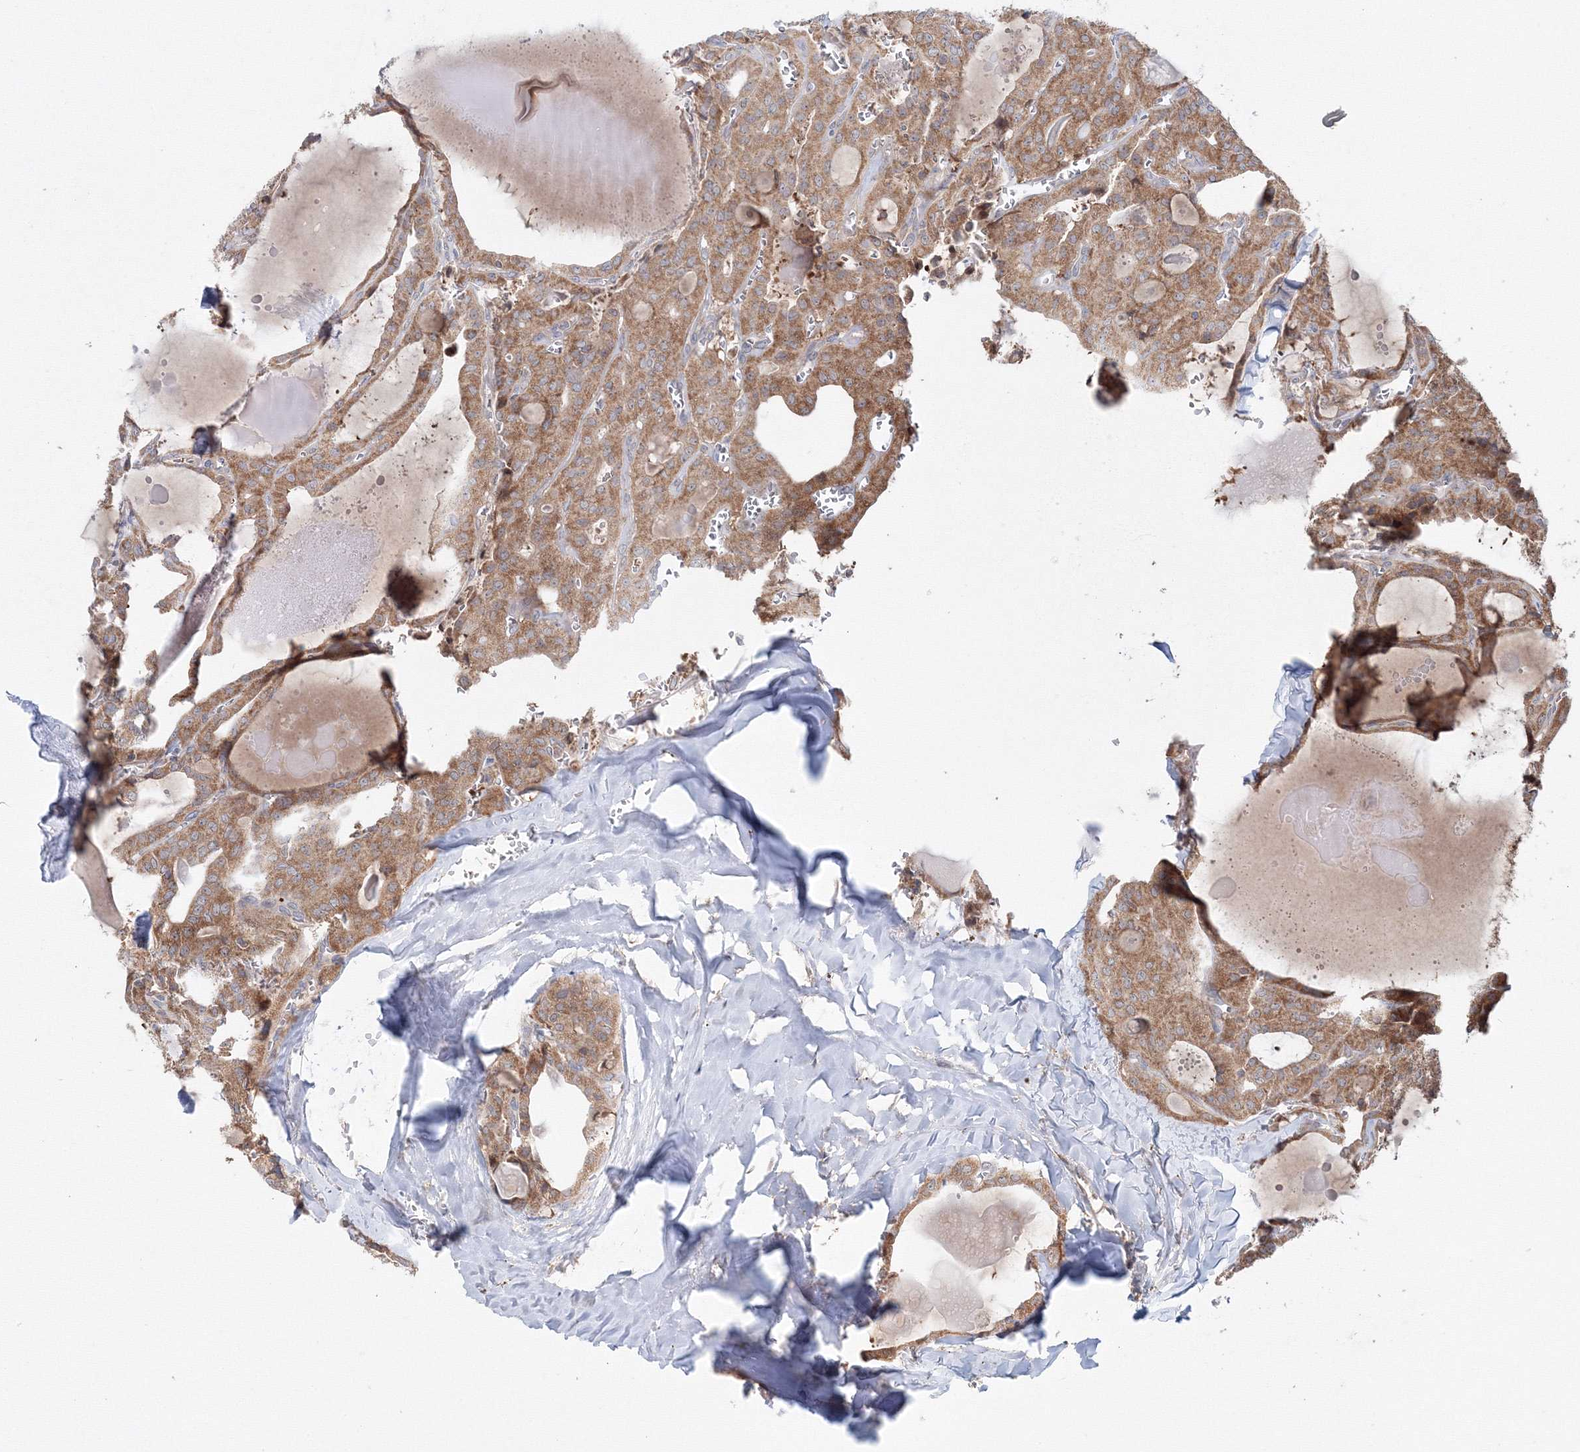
{"staining": {"intensity": "moderate", "quantity": ">75%", "location": "cytoplasmic/membranous"}, "tissue": "thyroid cancer", "cell_type": "Tumor cells", "image_type": "cancer", "snomed": [{"axis": "morphology", "description": "Papillary adenocarcinoma, NOS"}, {"axis": "topography", "description": "Thyroid gland"}], "caption": "This is a micrograph of immunohistochemistry staining of thyroid cancer, which shows moderate expression in the cytoplasmic/membranous of tumor cells.", "gene": "PEX13", "patient": {"sex": "male", "age": 52}}